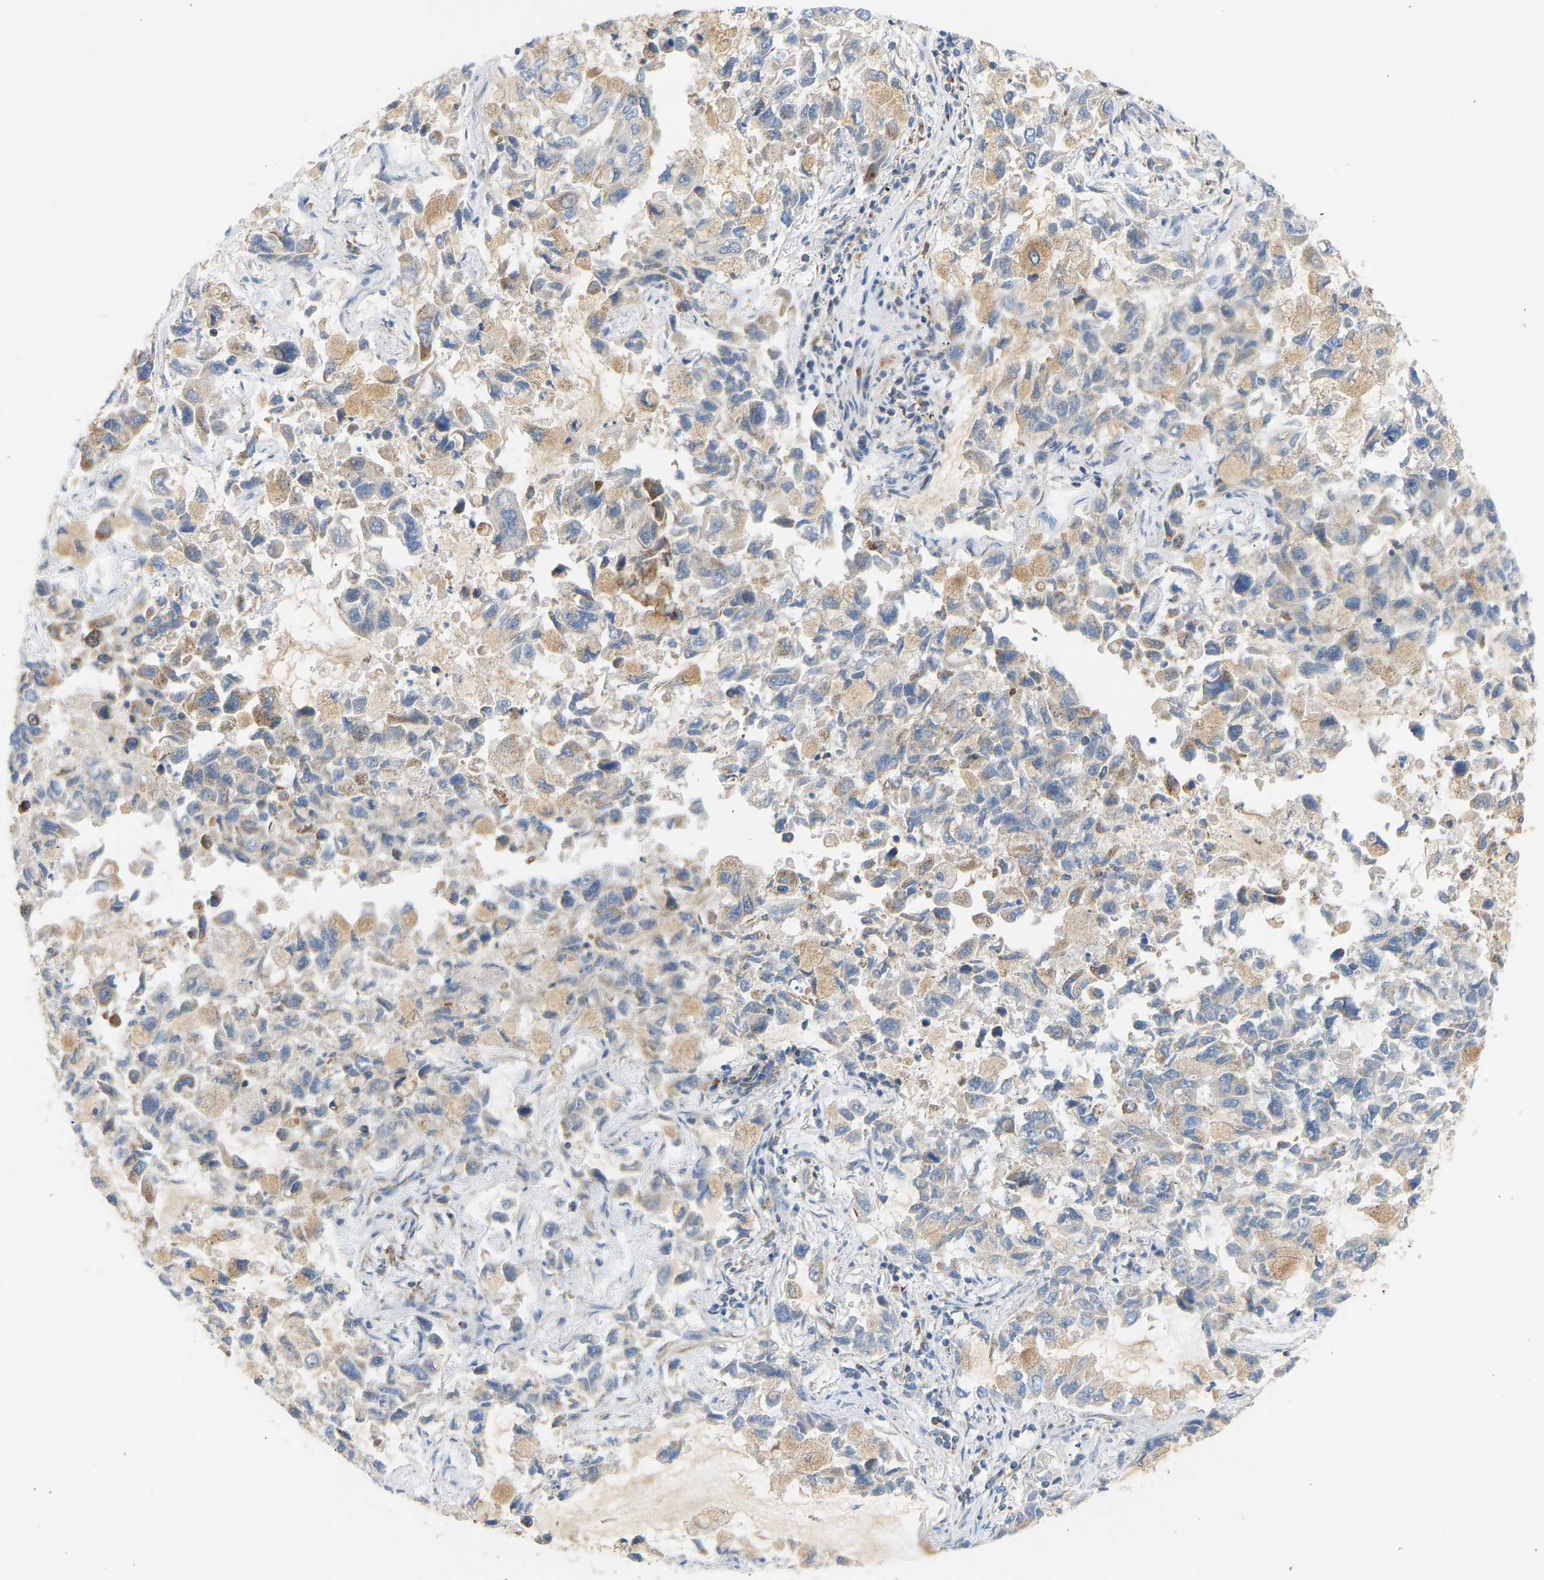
{"staining": {"intensity": "weak", "quantity": "25%-75%", "location": "cytoplasmic/membranous"}, "tissue": "lung cancer", "cell_type": "Tumor cells", "image_type": "cancer", "snomed": [{"axis": "morphology", "description": "Adenocarcinoma, NOS"}, {"axis": "topography", "description": "Lung"}], "caption": "An image of adenocarcinoma (lung) stained for a protein demonstrates weak cytoplasmic/membranous brown staining in tumor cells.", "gene": "YIPF2", "patient": {"sex": "male", "age": 64}}